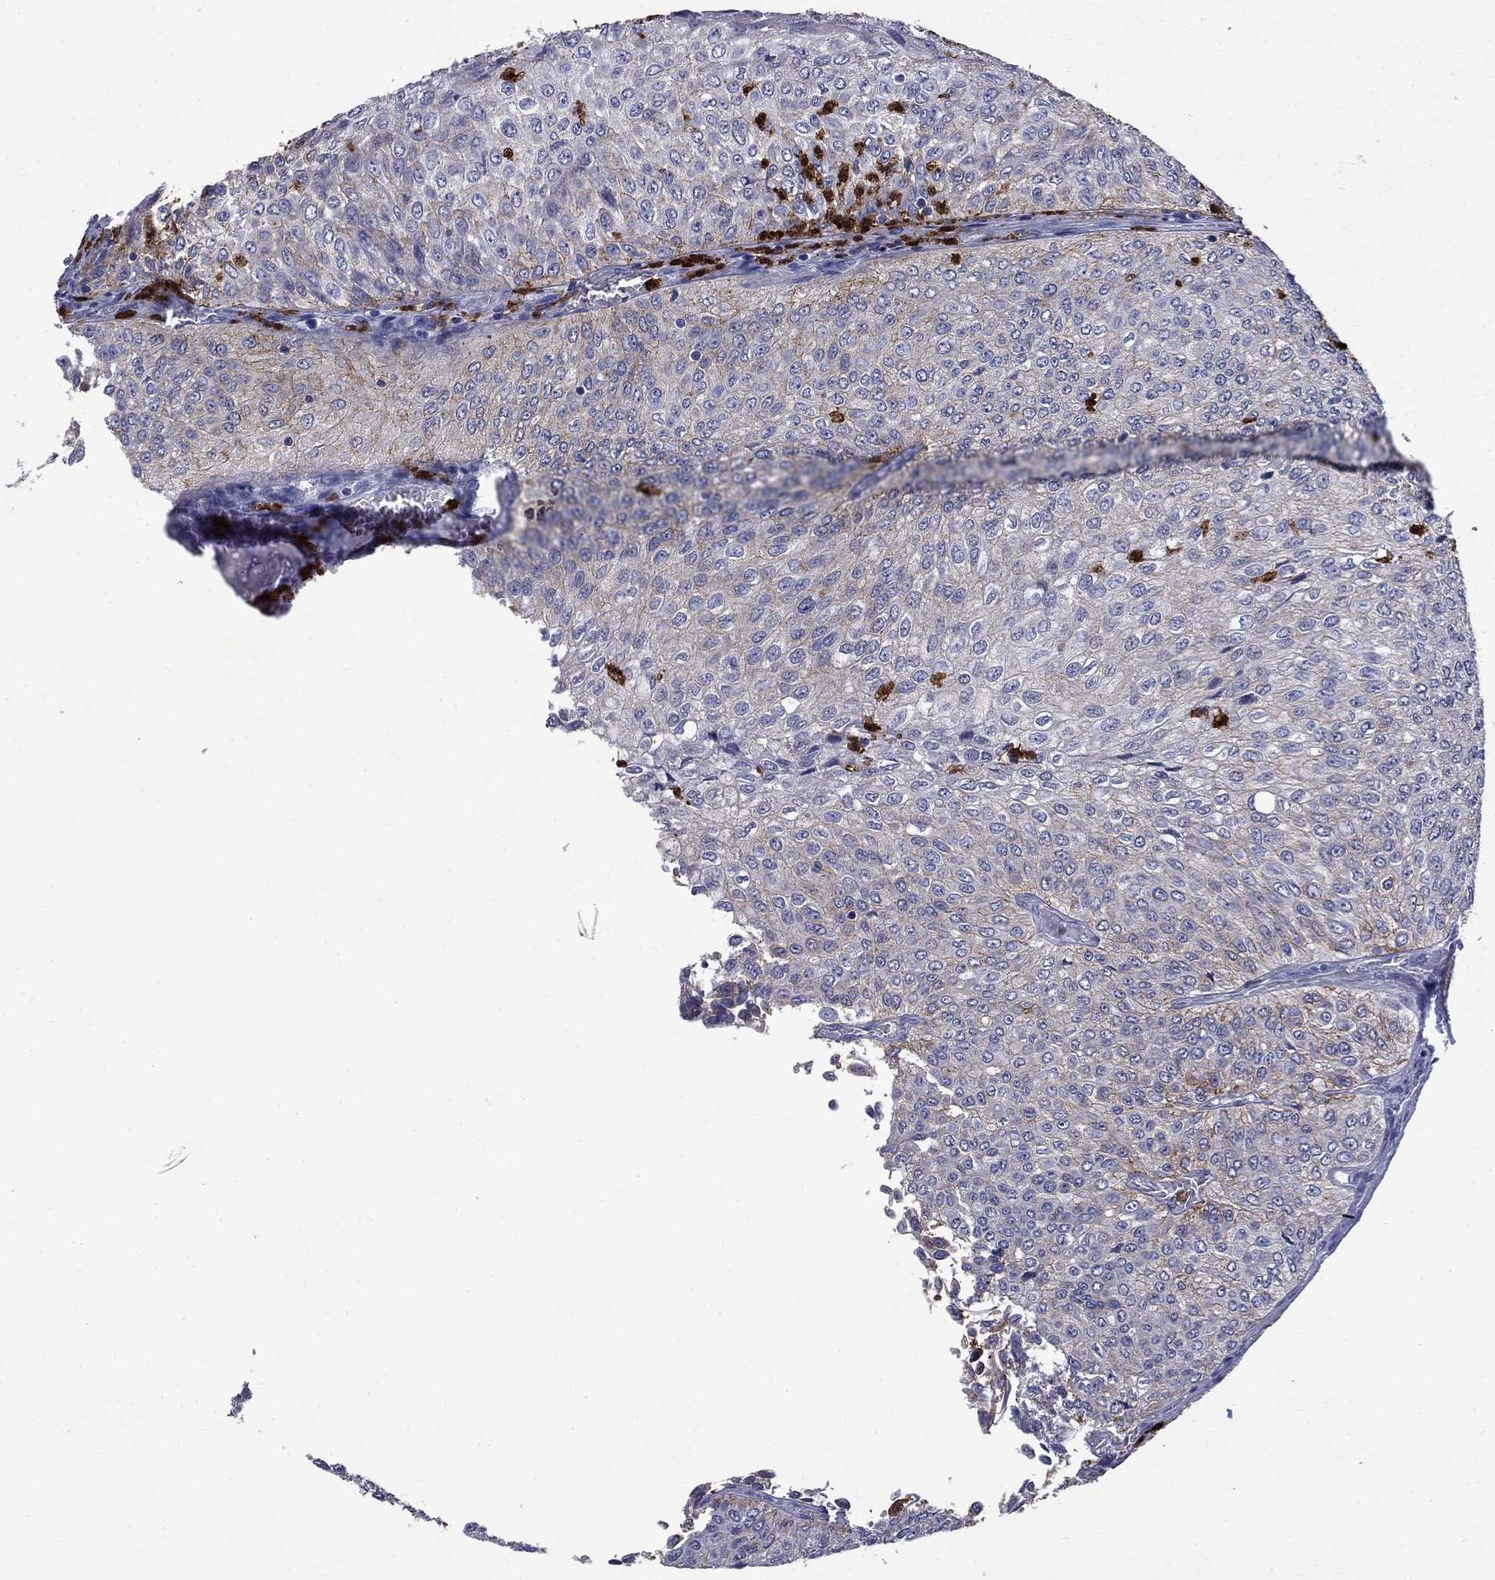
{"staining": {"intensity": "weak", "quantity": "<25%", "location": "cytoplasmic/membranous"}, "tissue": "urothelial cancer", "cell_type": "Tumor cells", "image_type": "cancer", "snomed": [{"axis": "morphology", "description": "Urothelial carcinoma, Low grade"}, {"axis": "topography", "description": "Urinary bladder"}], "caption": "High magnification brightfield microscopy of urothelial cancer stained with DAB (brown) and counterstained with hematoxylin (blue): tumor cells show no significant expression.", "gene": "TRIM29", "patient": {"sex": "male", "age": 78}}